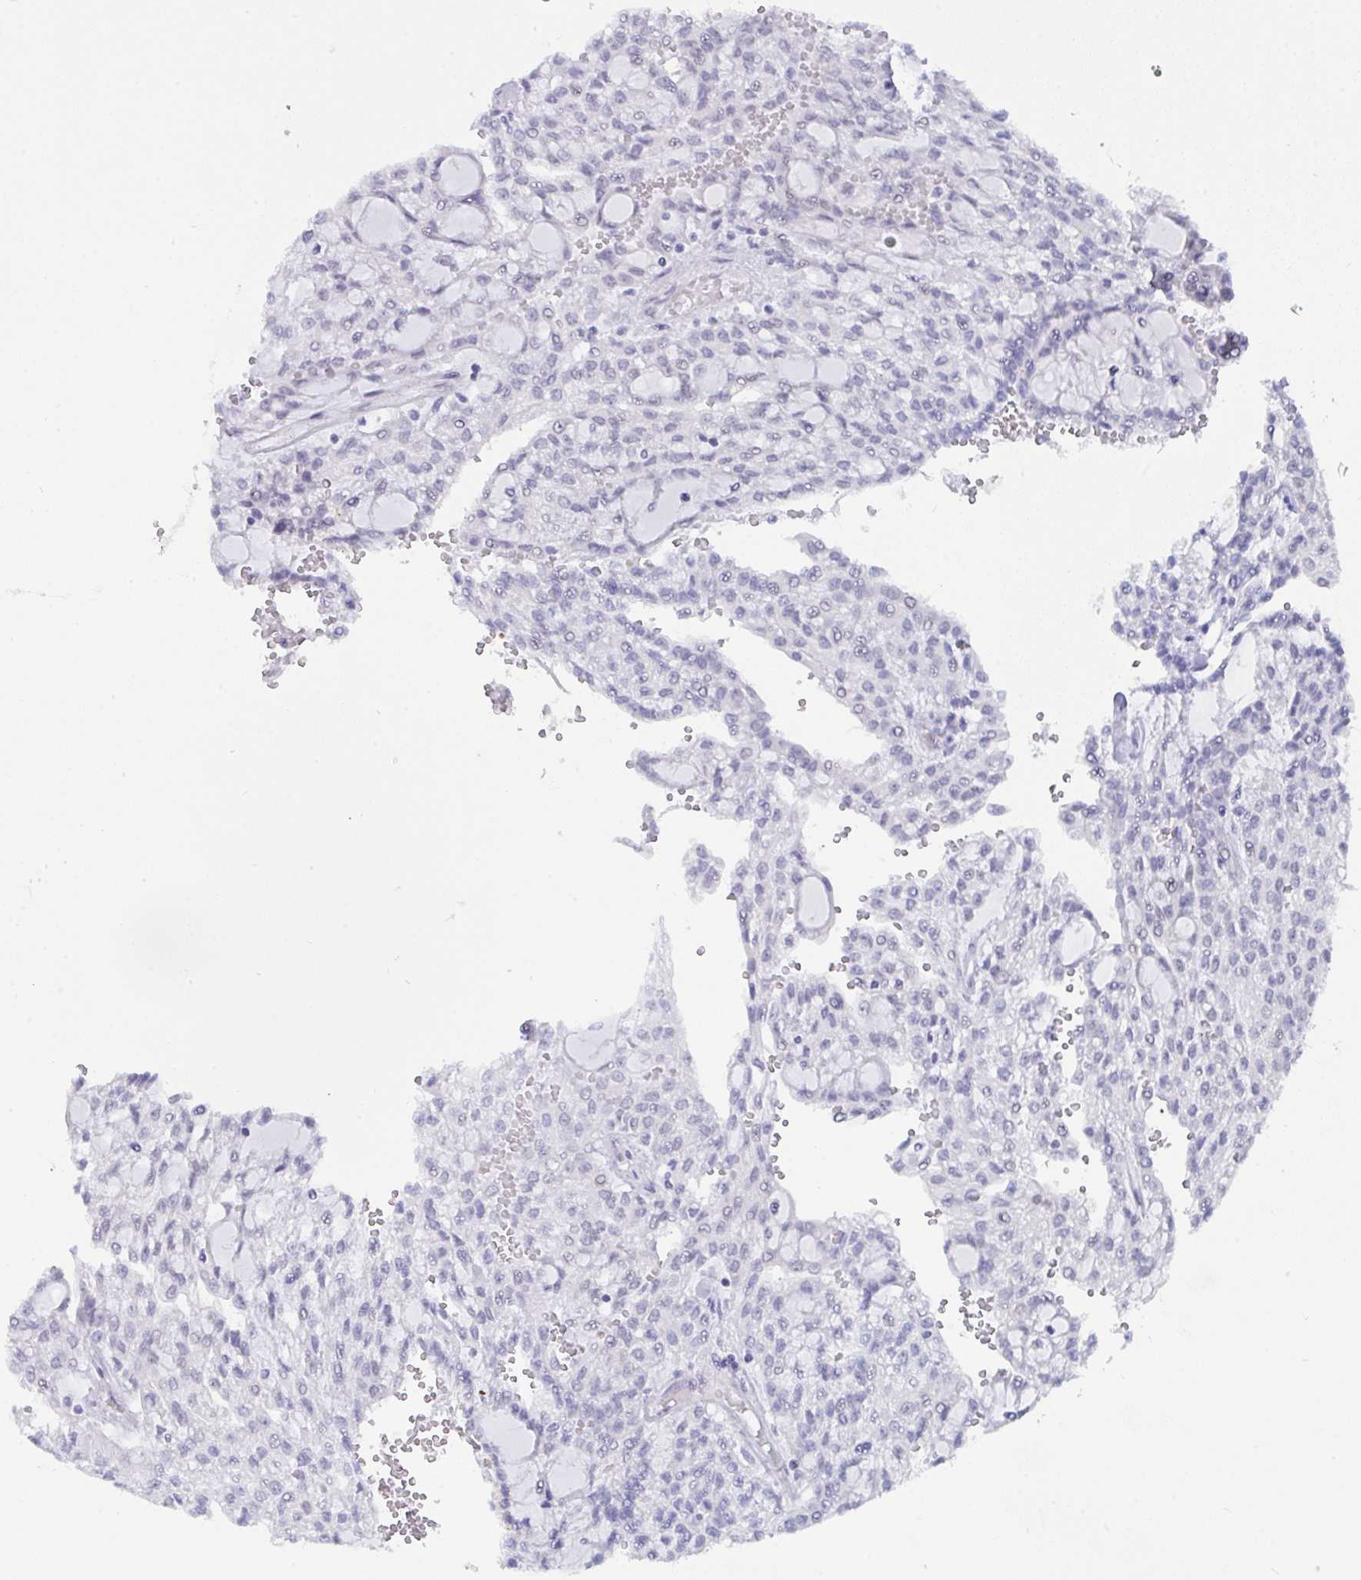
{"staining": {"intensity": "negative", "quantity": "none", "location": "none"}, "tissue": "renal cancer", "cell_type": "Tumor cells", "image_type": "cancer", "snomed": [{"axis": "morphology", "description": "Adenocarcinoma, NOS"}, {"axis": "topography", "description": "Kidney"}], "caption": "DAB (3,3'-diaminobenzidine) immunohistochemical staining of human renal cancer demonstrates no significant expression in tumor cells. Brightfield microscopy of immunohistochemistry (IHC) stained with DAB (brown) and hematoxylin (blue), captured at high magnification.", "gene": "FBXL22", "patient": {"sex": "male", "age": 63}}